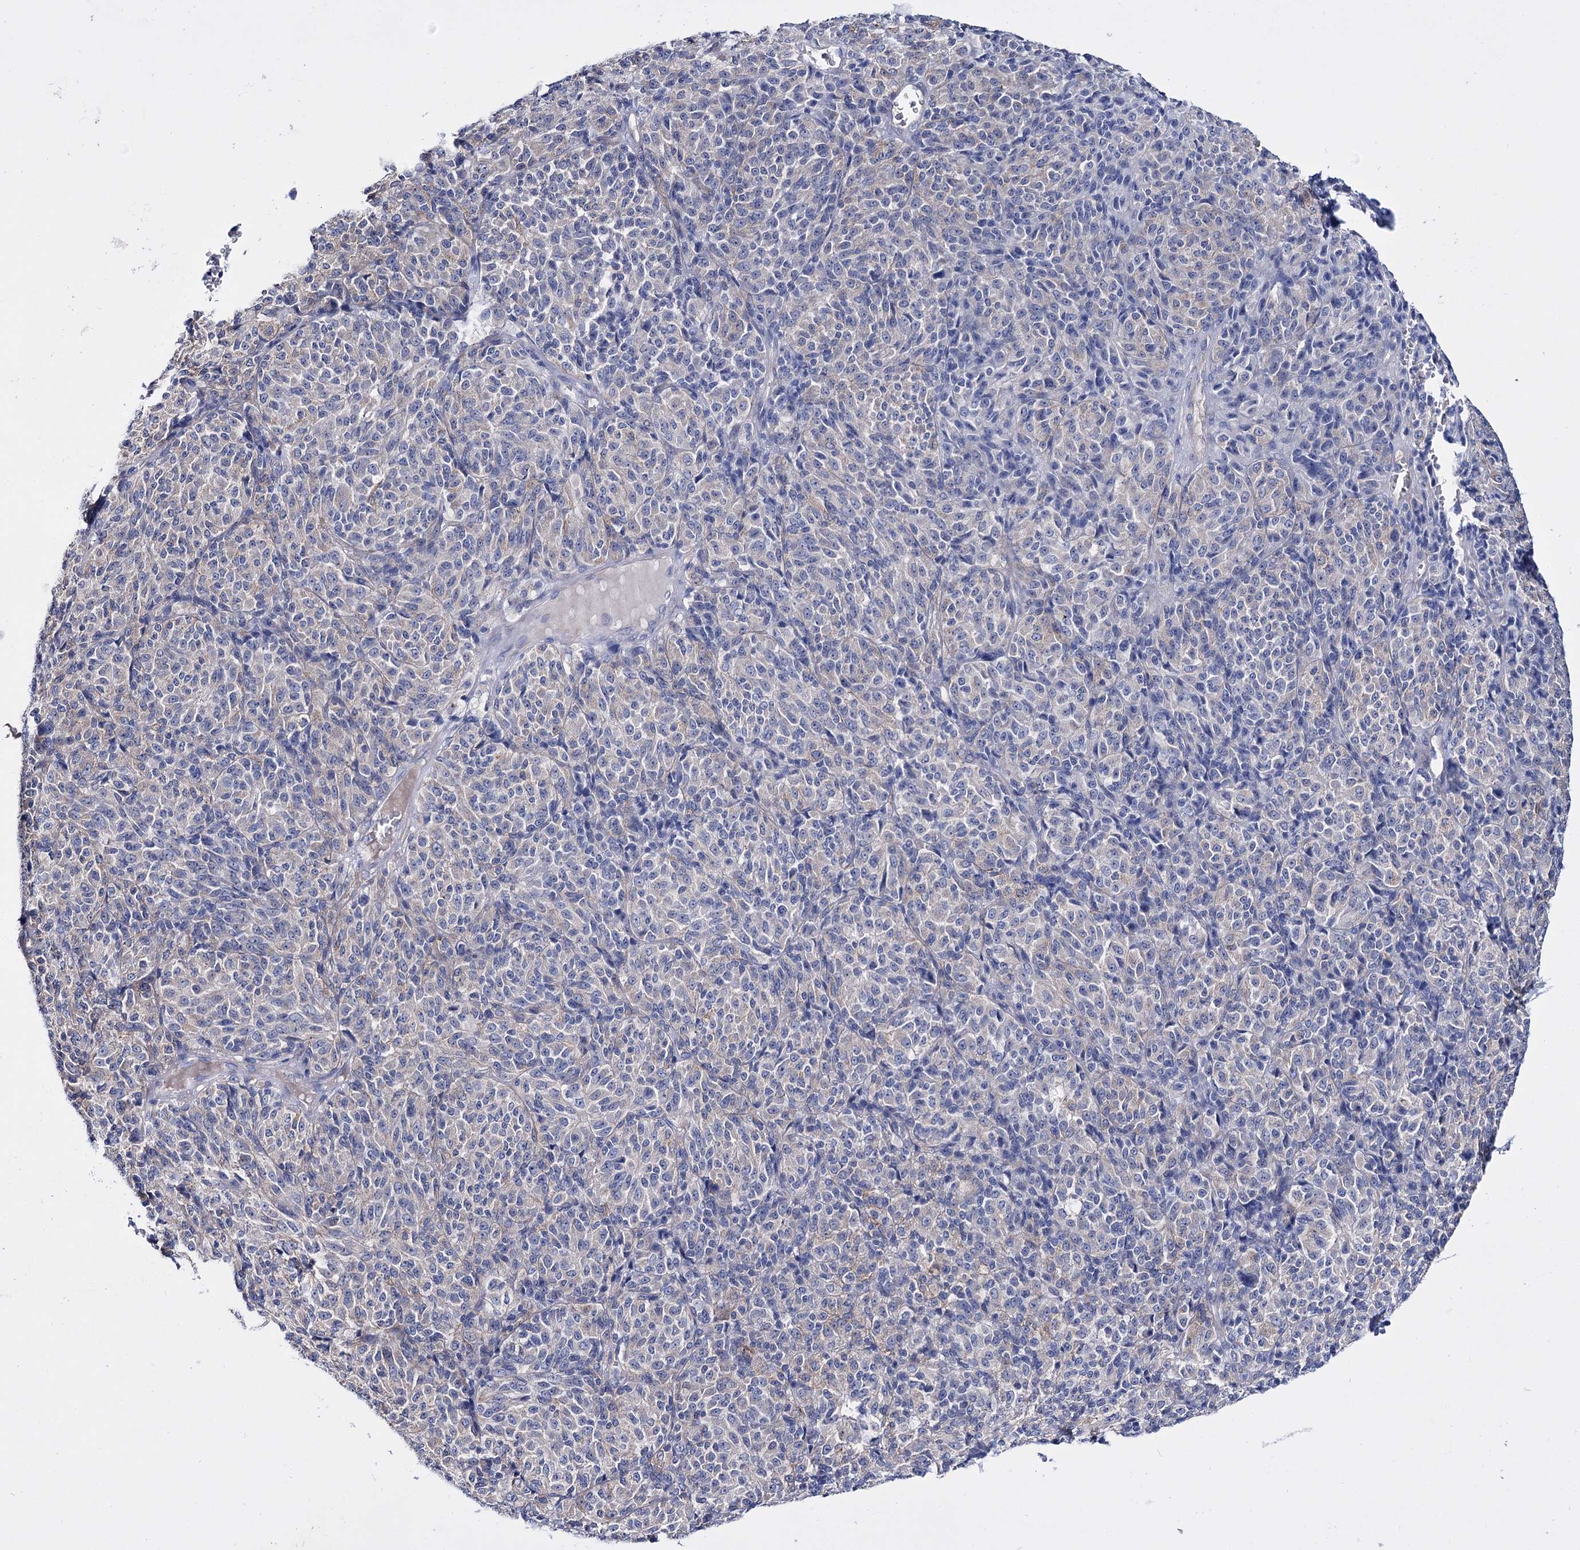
{"staining": {"intensity": "negative", "quantity": "none", "location": "none"}, "tissue": "melanoma", "cell_type": "Tumor cells", "image_type": "cancer", "snomed": [{"axis": "morphology", "description": "Malignant melanoma, Metastatic site"}, {"axis": "topography", "description": "Brain"}], "caption": "Malignant melanoma (metastatic site) was stained to show a protein in brown. There is no significant staining in tumor cells.", "gene": "LRRC34", "patient": {"sex": "female", "age": 56}}